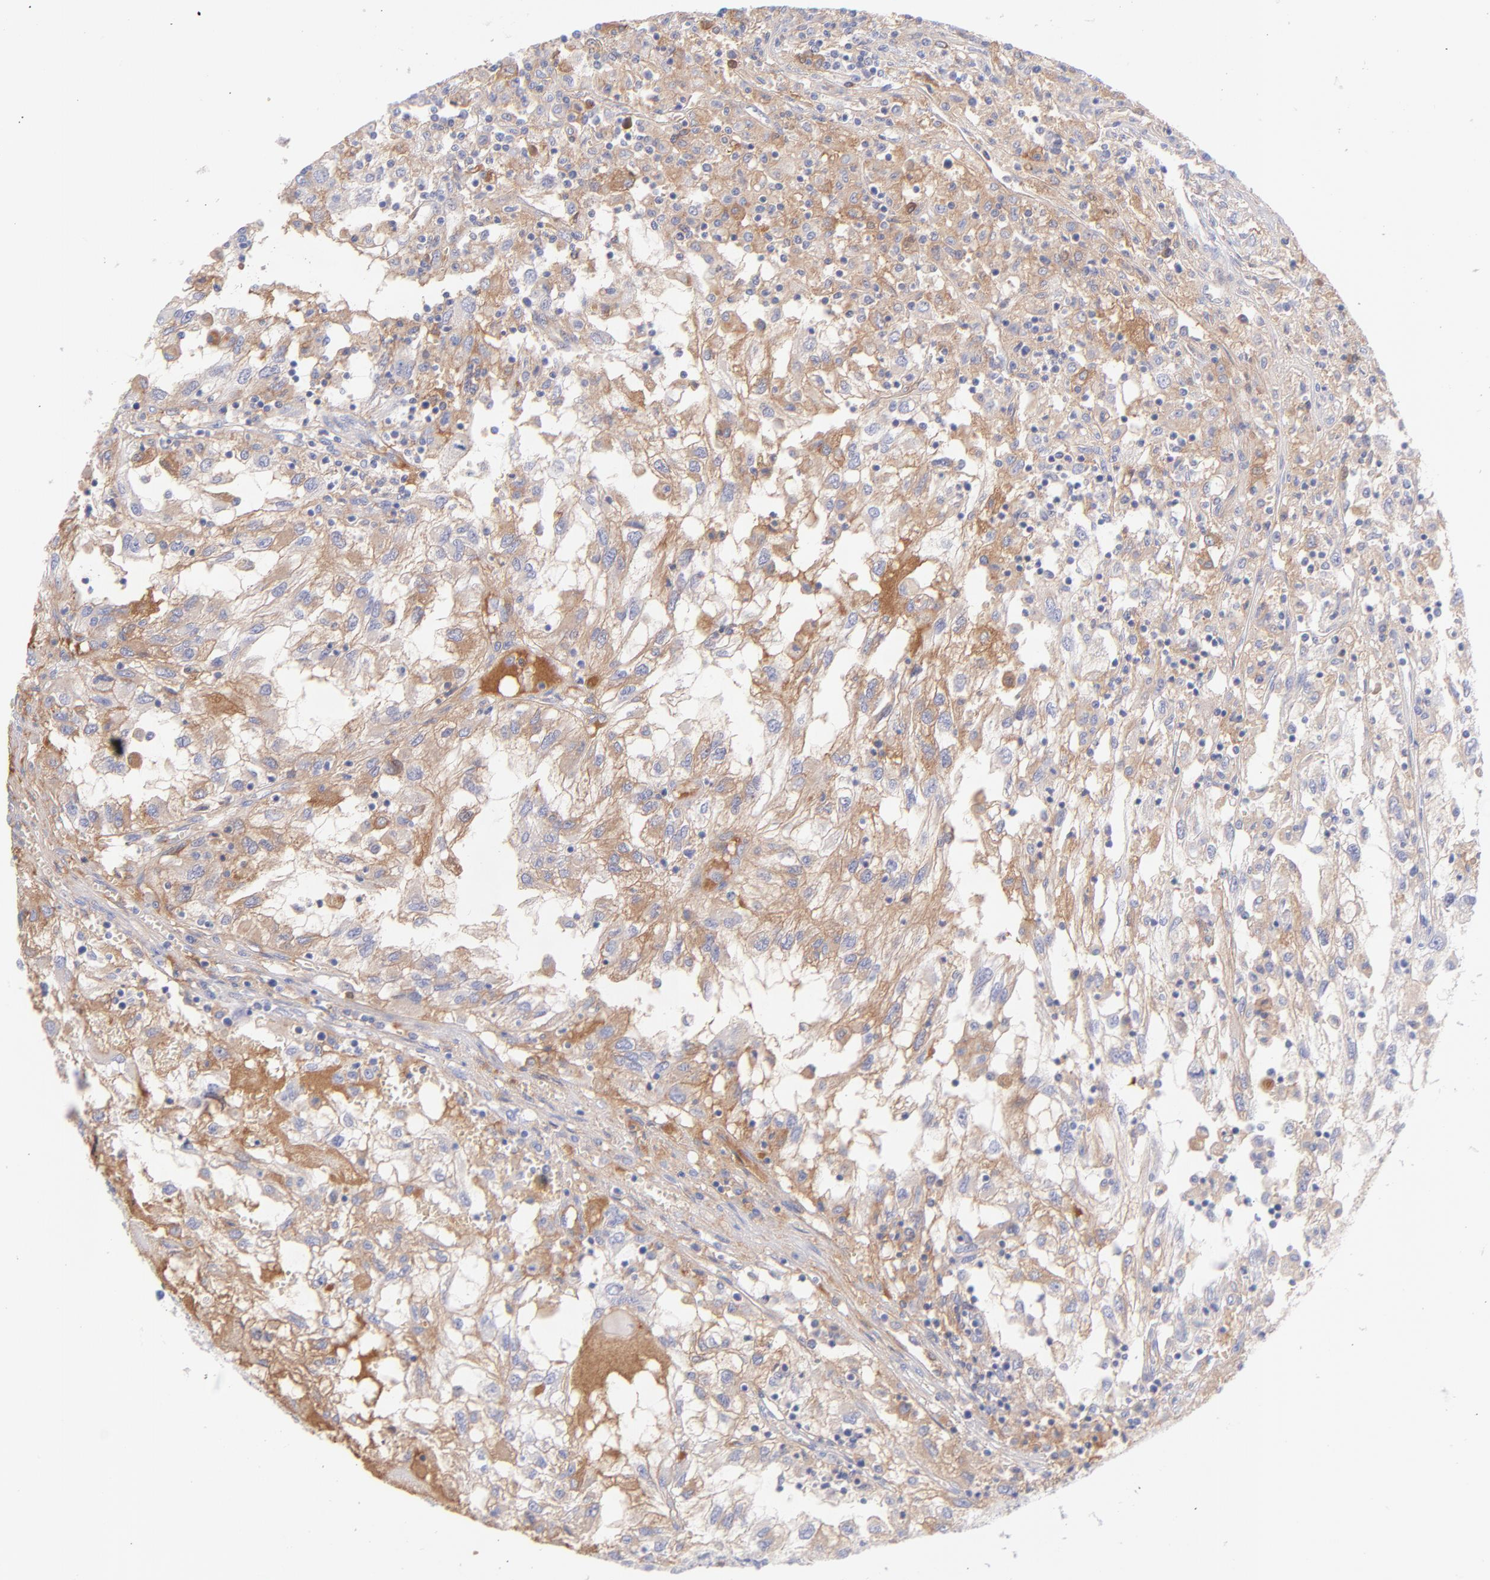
{"staining": {"intensity": "moderate", "quantity": ">75%", "location": "cytoplasmic/membranous"}, "tissue": "renal cancer", "cell_type": "Tumor cells", "image_type": "cancer", "snomed": [{"axis": "morphology", "description": "Normal tissue, NOS"}, {"axis": "morphology", "description": "Adenocarcinoma, NOS"}, {"axis": "topography", "description": "Kidney"}], "caption": "IHC histopathology image of neoplastic tissue: renal adenocarcinoma stained using IHC demonstrates medium levels of moderate protein expression localized specifically in the cytoplasmic/membranous of tumor cells, appearing as a cytoplasmic/membranous brown color.", "gene": "HP", "patient": {"sex": "male", "age": 71}}